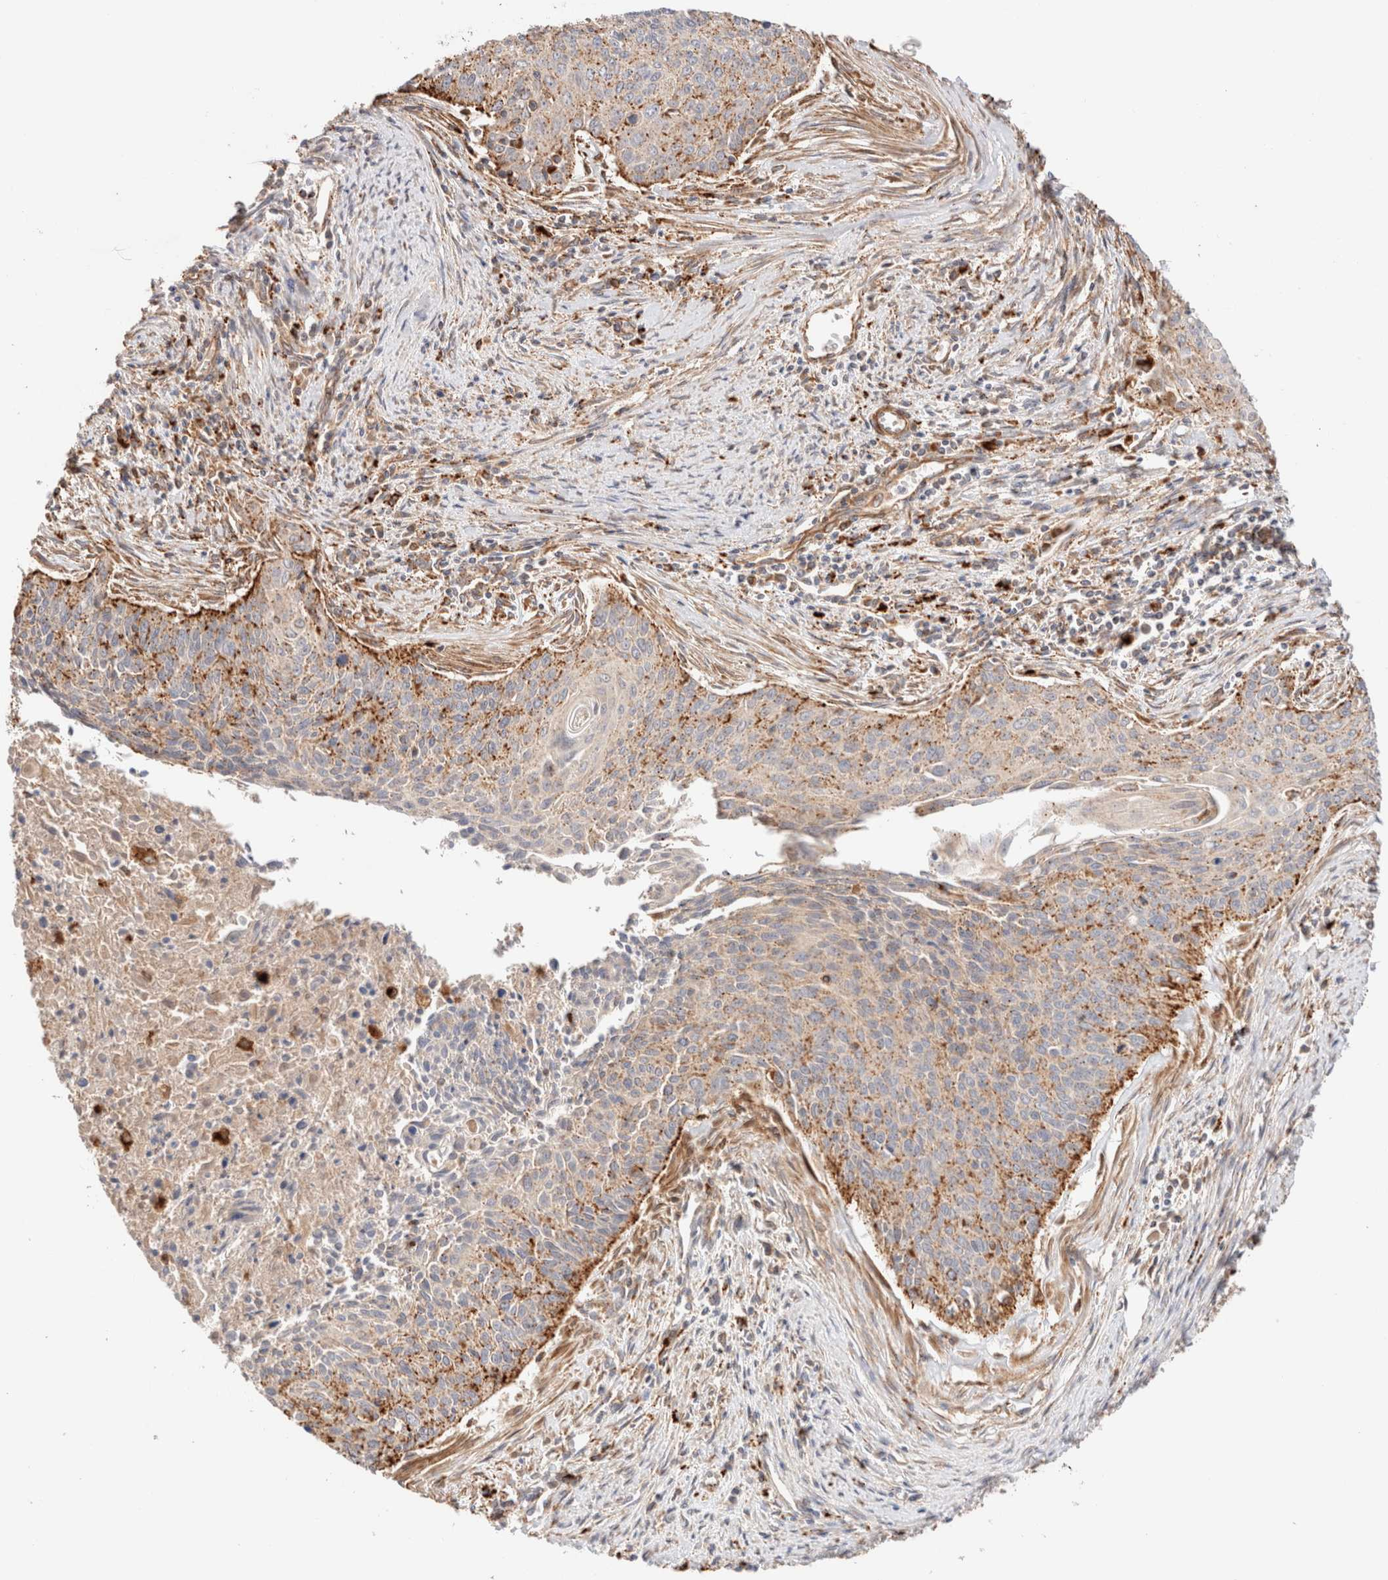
{"staining": {"intensity": "moderate", "quantity": ">75%", "location": "cytoplasmic/membranous"}, "tissue": "cervical cancer", "cell_type": "Tumor cells", "image_type": "cancer", "snomed": [{"axis": "morphology", "description": "Squamous cell carcinoma, NOS"}, {"axis": "topography", "description": "Cervix"}], "caption": "A micrograph of human squamous cell carcinoma (cervical) stained for a protein reveals moderate cytoplasmic/membranous brown staining in tumor cells.", "gene": "RABEPK", "patient": {"sex": "female", "age": 55}}